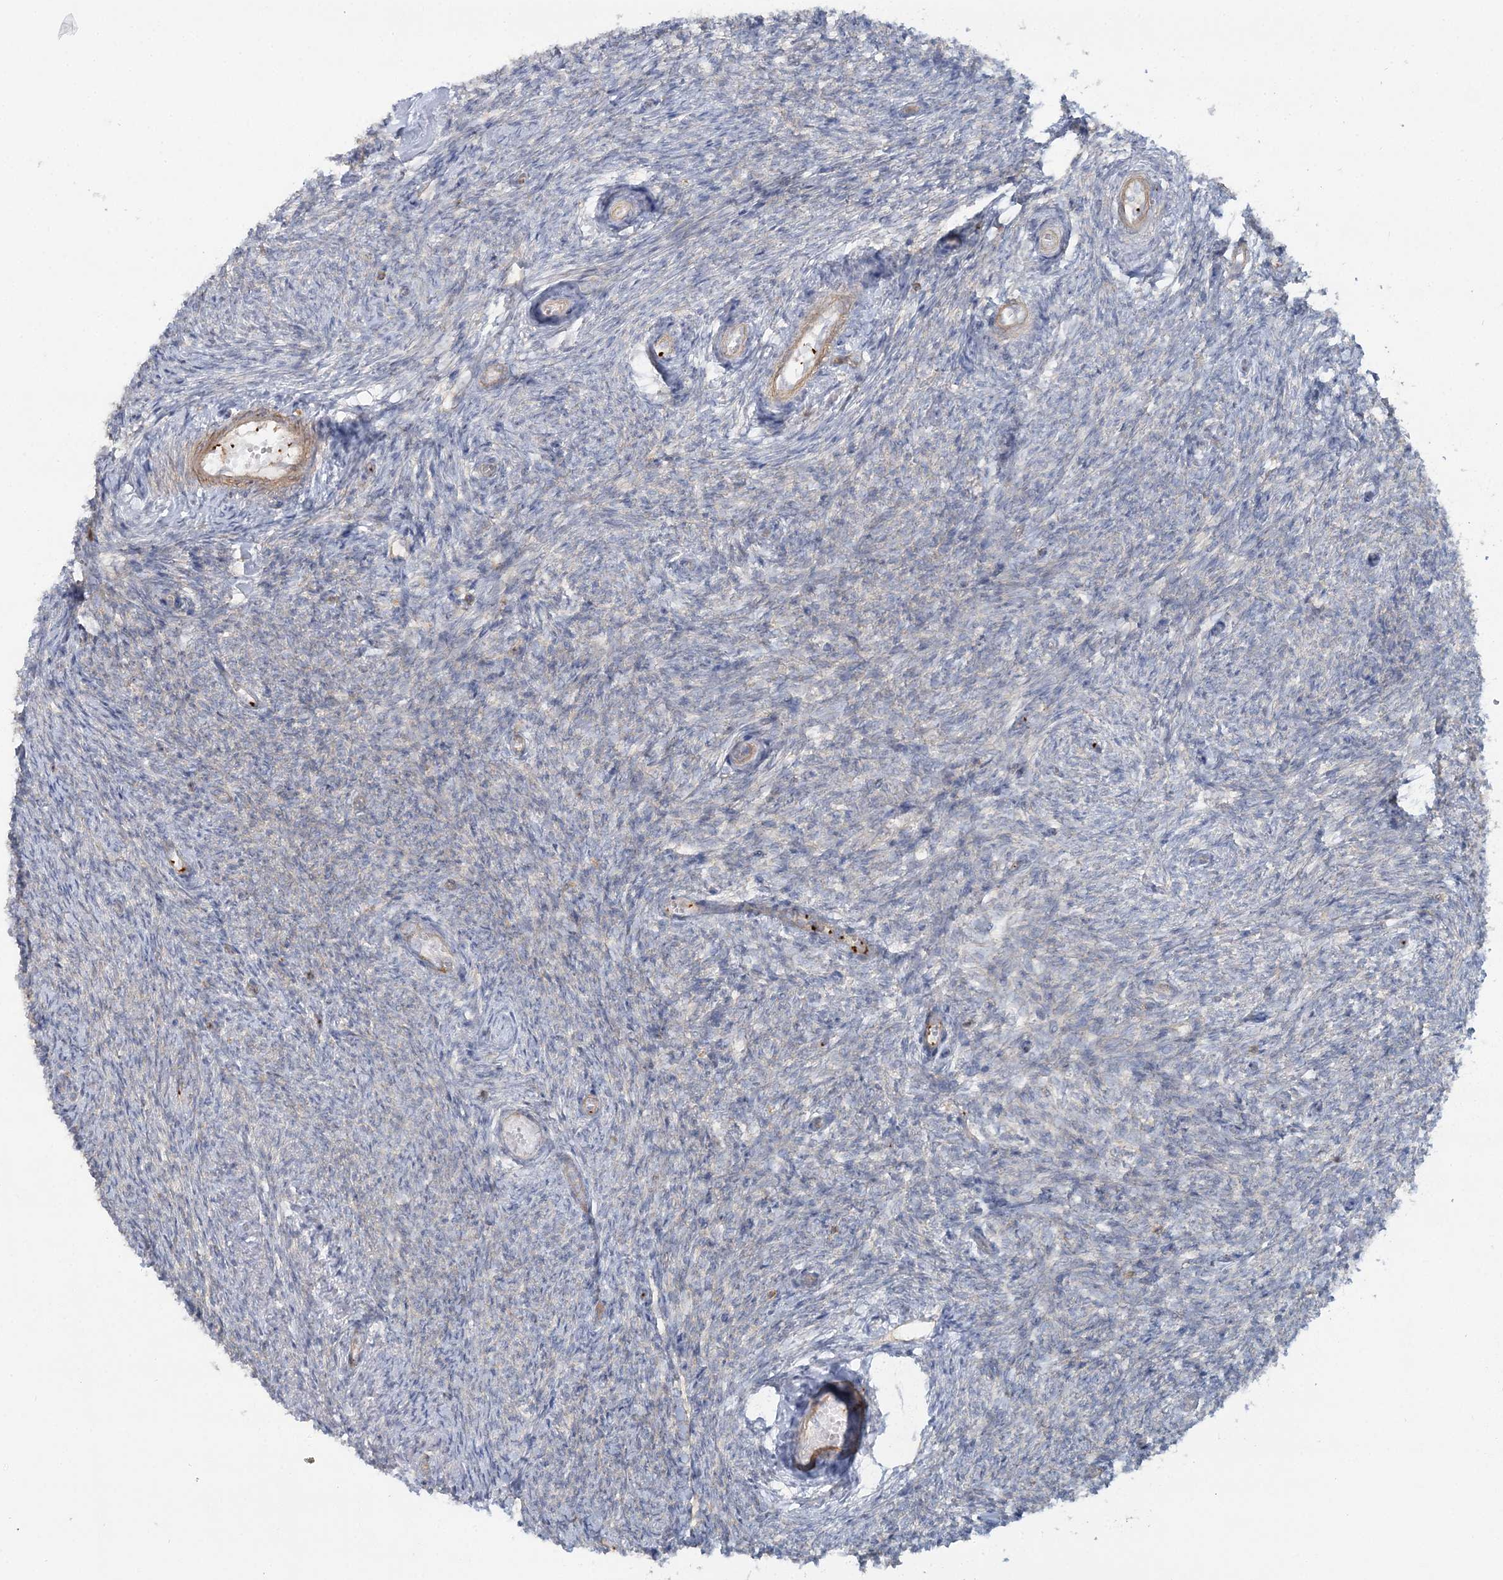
{"staining": {"intensity": "negative", "quantity": "none", "location": "none"}, "tissue": "ovary", "cell_type": "Follicle cells", "image_type": "normal", "snomed": [{"axis": "morphology", "description": "Normal tissue, NOS"}, {"axis": "topography", "description": "Ovary"}], "caption": "Immunohistochemistry (IHC) of unremarkable ovary demonstrates no expression in follicle cells. The staining is performed using DAB brown chromogen with nuclei counter-stained in using hematoxylin.", "gene": "CUEDC2", "patient": {"sex": "female", "age": 44}}